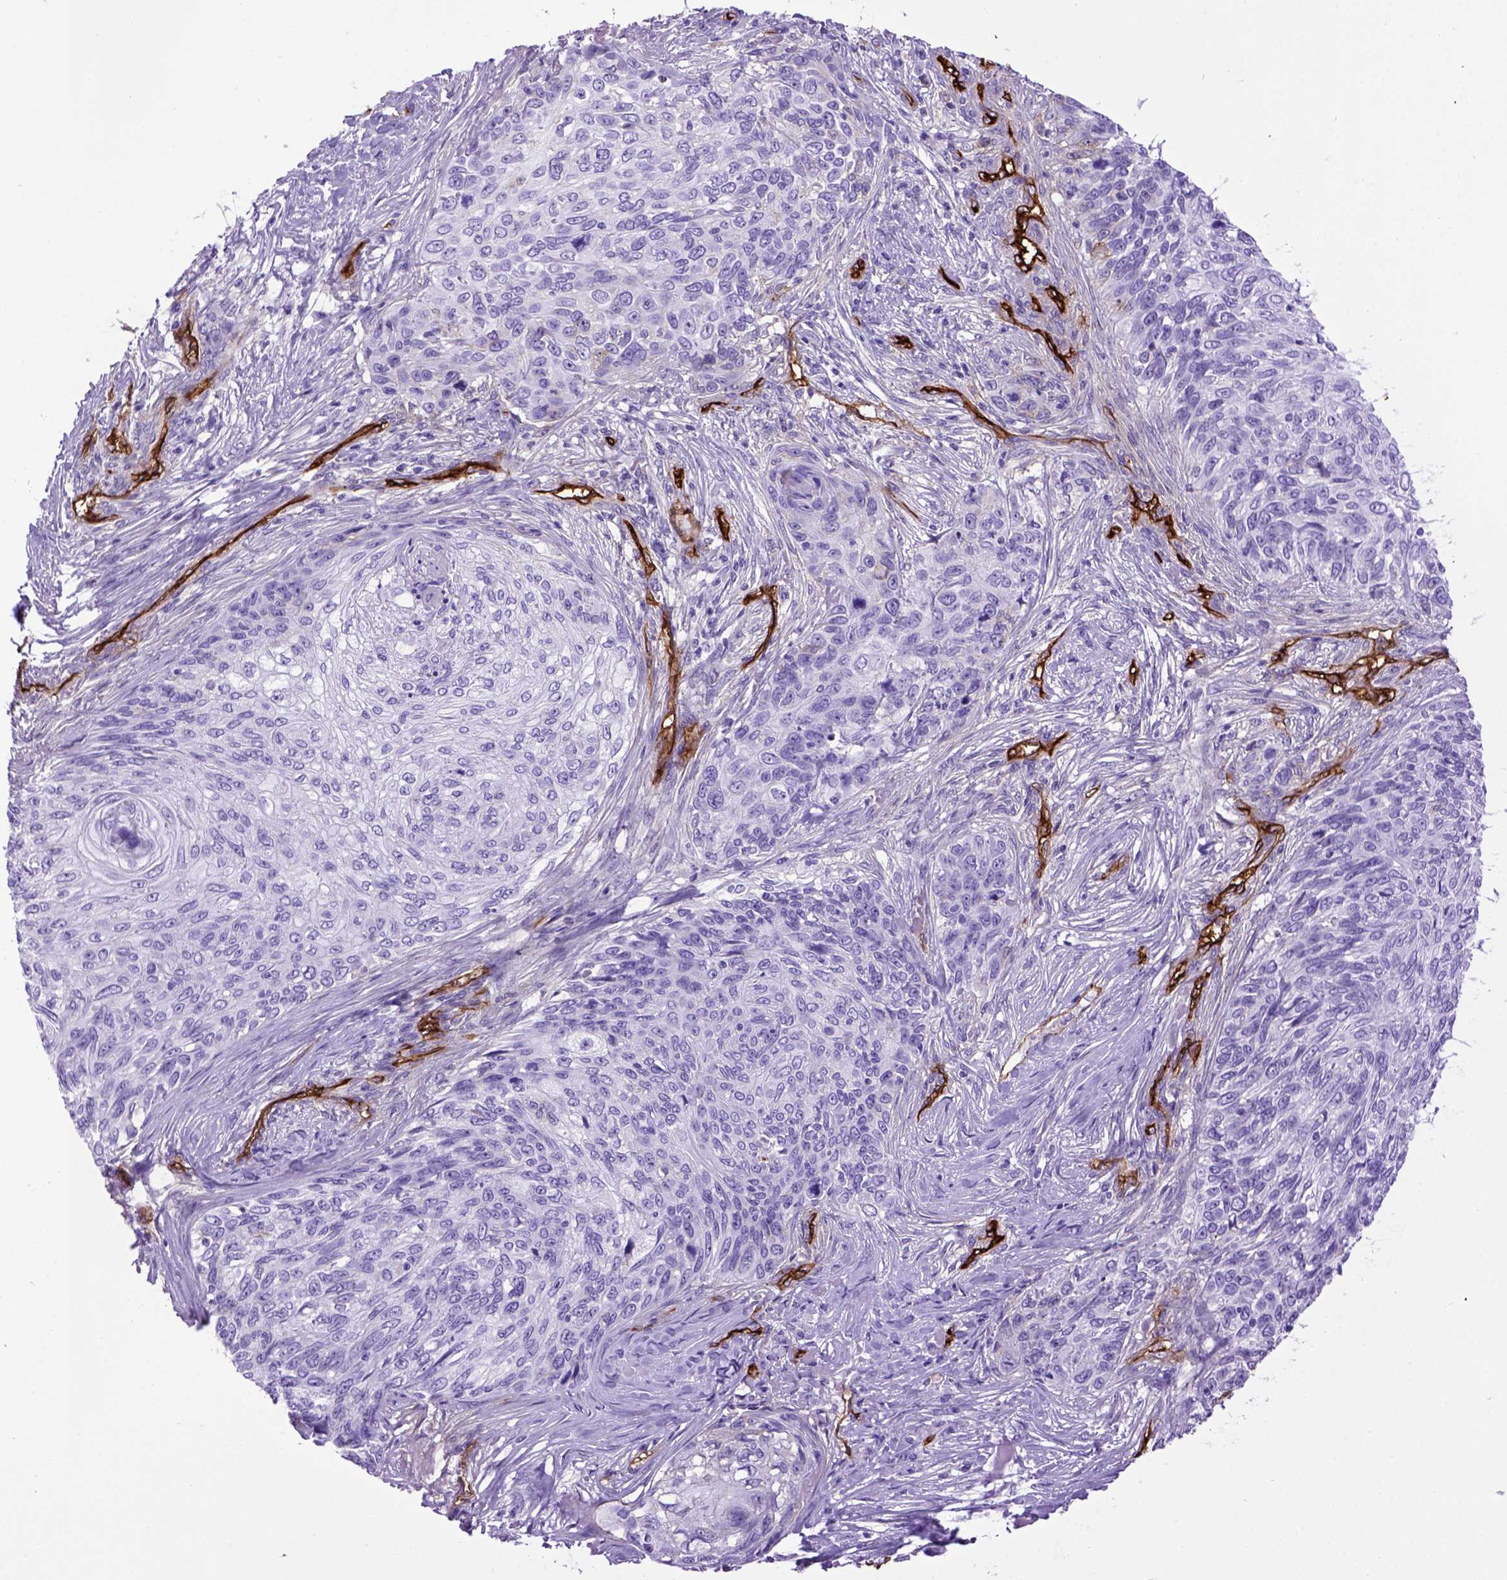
{"staining": {"intensity": "negative", "quantity": "none", "location": "none"}, "tissue": "skin cancer", "cell_type": "Tumor cells", "image_type": "cancer", "snomed": [{"axis": "morphology", "description": "Squamous cell carcinoma, NOS"}, {"axis": "topography", "description": "Skin"}], "caption": "The IHC photomicrograph has no significant positivity in tumor cells of squamous cell carcinoma (skin) tissue.", "gene": "ENG", "patient": {"sex": "male", "age": 92}}